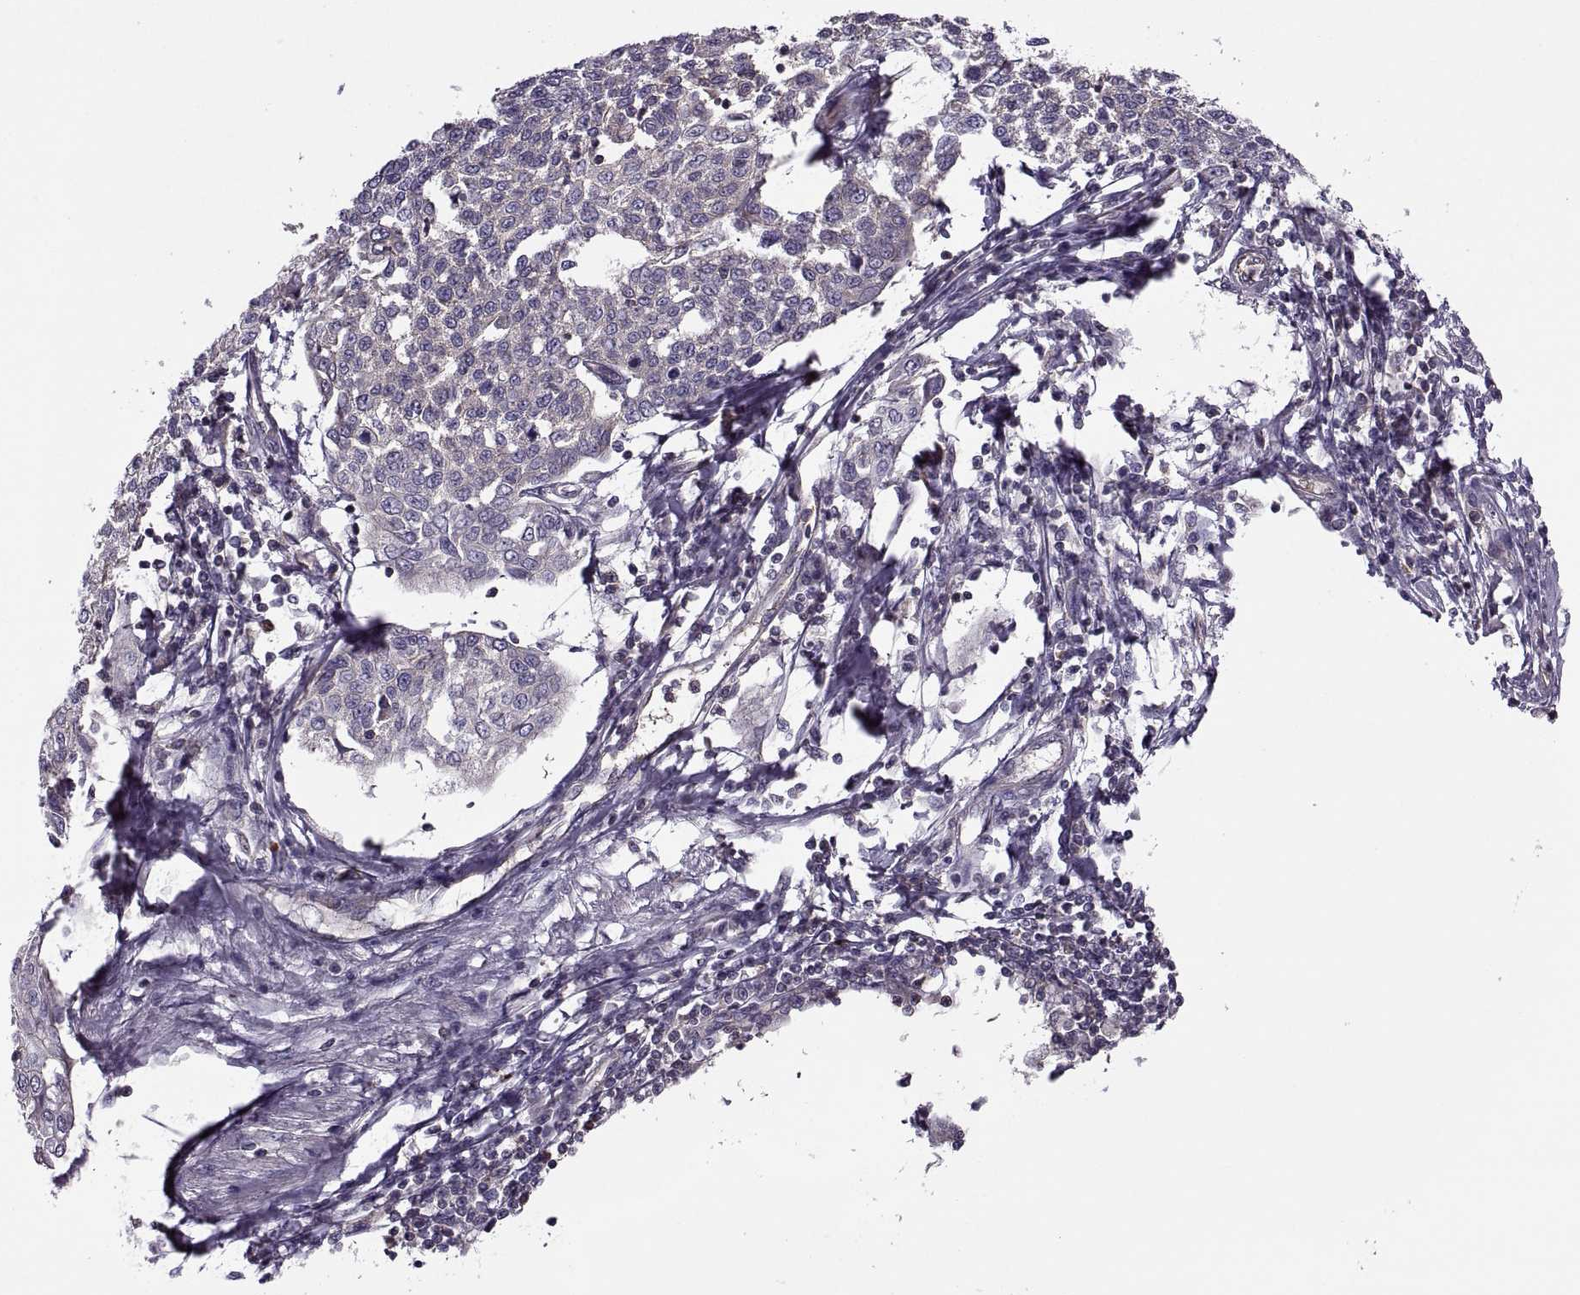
{"staining": {"intensity": "negative", "quantity": "none", "location": "none"}, "tissue": "cervical cancer", "cell_type": "Tumor cells", "image_type": "cancer", "snomed": [{"axis": "morphology", "description": "Squamous cell carcinoma, NOS"}, {"axis": "topography", "description": "Cervix"}], "caption": "High power microscopy histopathology image of an immunohistochemistry histopathology image of squamous cell carcinoma (cervical), revealing no significant positivity in tumor cells.", "gene": "SLC2A3", "patient": {"sex": "female", "age": 34}}